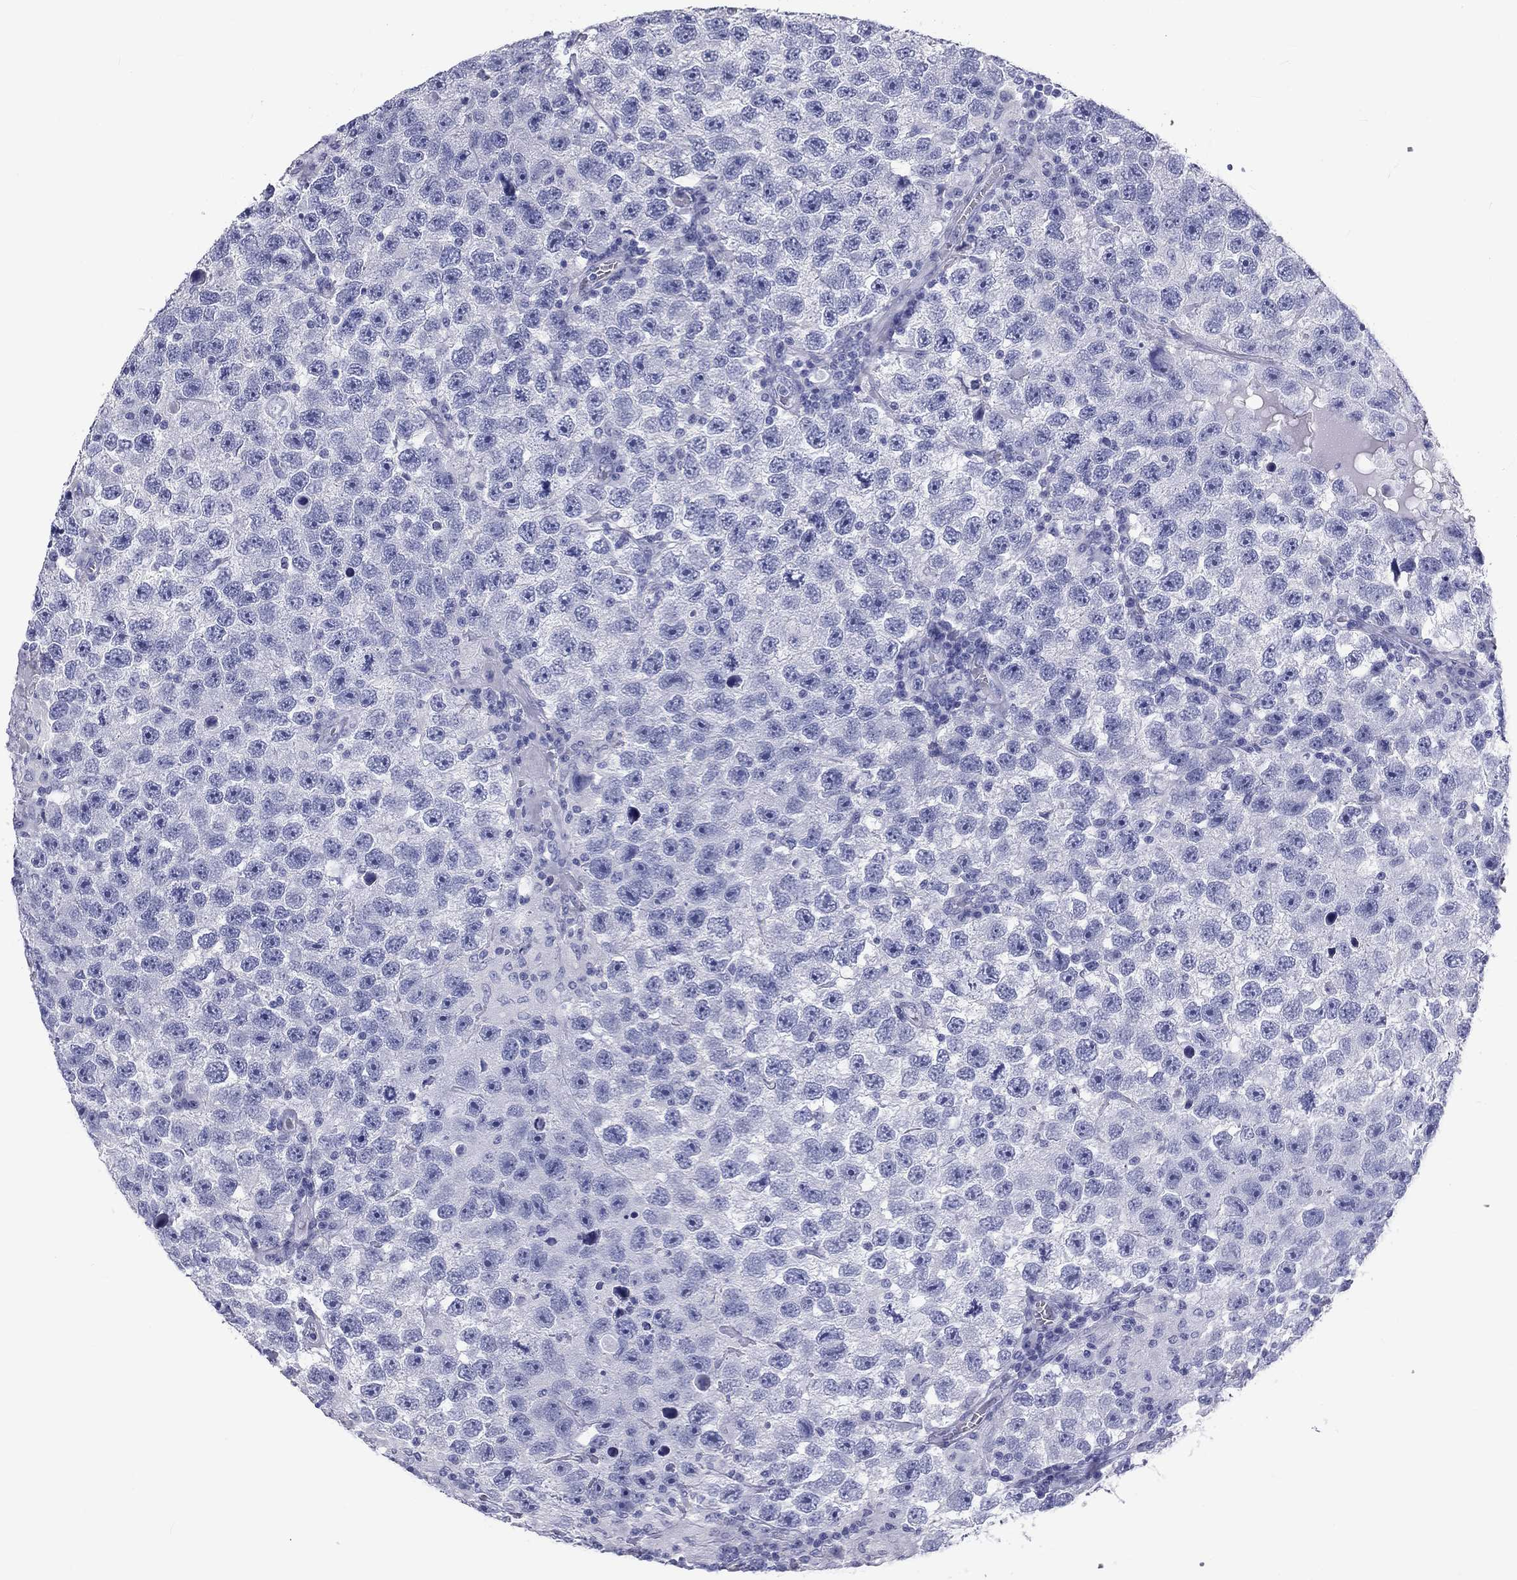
{"staining": {"intensity": "negative", "quantity": "none", "location": "none"}, "tissue": "testis cancer", "cell_type": "Tumor cells", "image_type": "cancer", "snomed": [{"axis": "morphology", "description": "Seminoma, NOS"}, {"axis": "topography", "description": "Testis"}], "caption": "A high-resolution histopathology image shows IHC staining of testis seminoma, which shows no significant staining in tumor cells. (Stains: DAB immunohistochemistry with hematoxylin counter stain, Microscopy: brightfield microscopy at high magnification).", "gene": "DNALI1", "patient": {"sex": "male", "age": 26}}